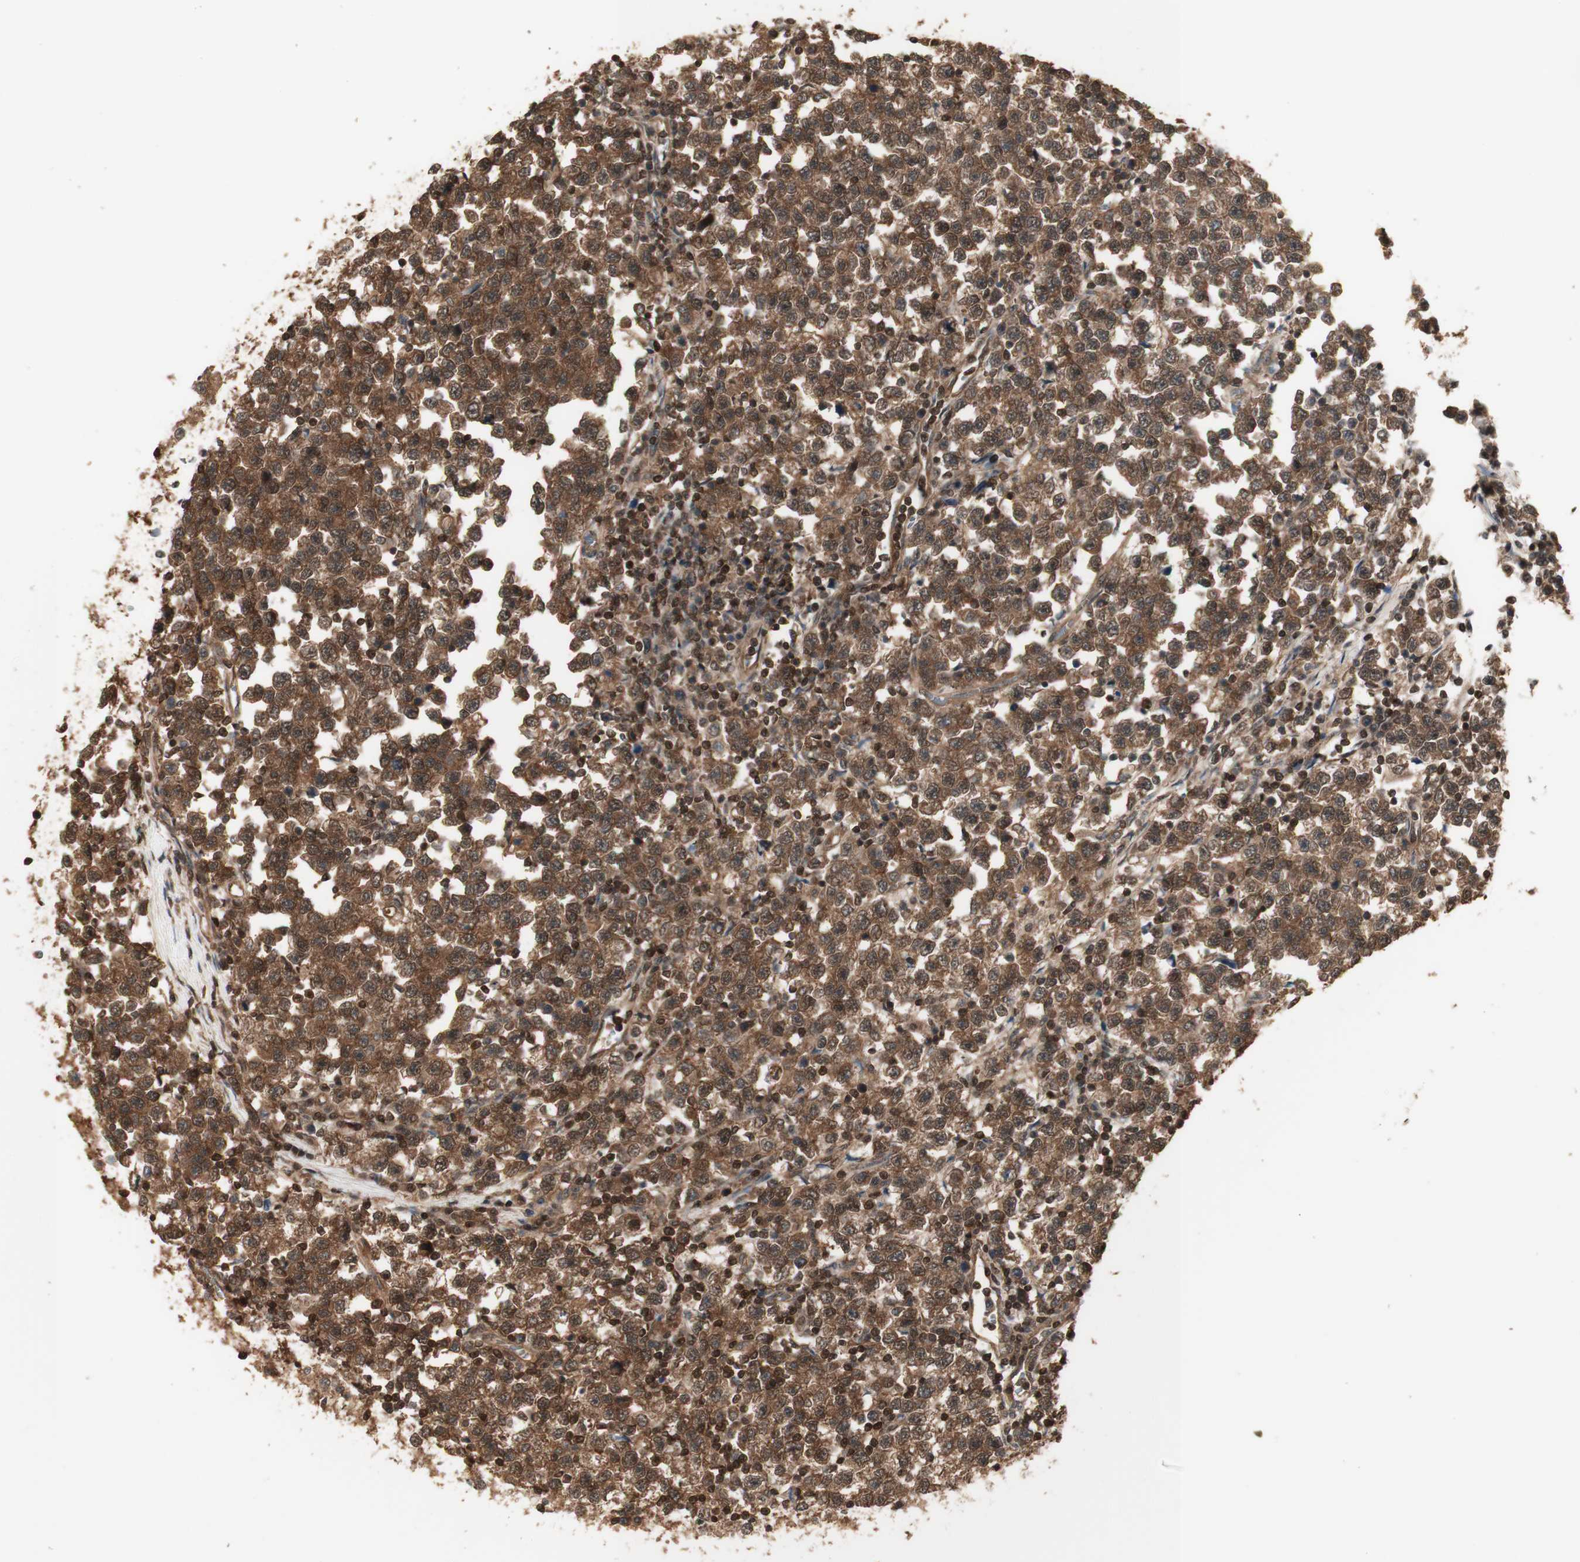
{"staining": {"intensity": "moderate", "quantity": ">75%", "location": "cytoplasmic/membranous"}, "tissue": "testis cancer", "cell_type": "Tumor cells", "image_type": "cancer", "snomed": [{"axis": "morphology", "description": "Seminoma, NOS"}, {"axis": "topography", "description": "Testis"}], "caption": "This photomicrograph shows testis cancer (seminoma) stained with immunohistochemistry (IHC) to label a protein in brown. The cytoplasmic/membranous of tumor cells show moderate positivity for the protein. Nuclei are counter-stained blue.", "gene": "YWHAB", "patient": {"sex": "male", "age": 43}}